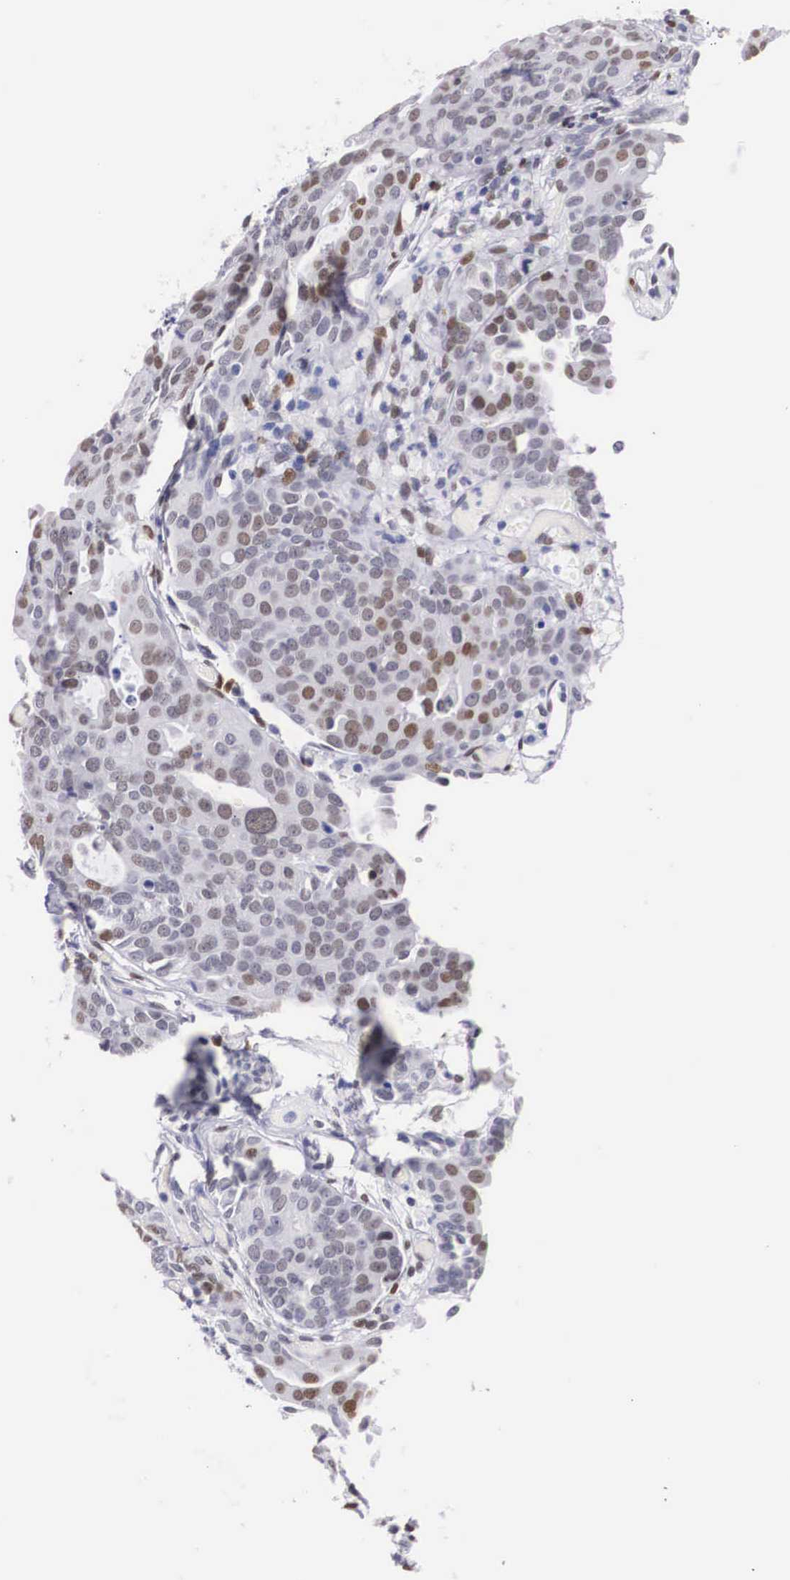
{"staining": {"intensity": "moderate", "quantity": "25%-75%", "location": "nuclear"}, "tissue": "urothelial cancer", "cell_type": "Tumor cells", "image_type": "cancer", "snomed": [{"axis": "morphology", "description": "Urothelial carcinoma, High grade"}, {"axis": "topography", "description": "Urinary bladder"}], "caption": "IHC photomicrograph of neoplastic tissue: urothelial carcinoma (high-grade) stained using immunohistochemistry displays medium levels of moderate protein expression localized specifically in the nuclear of tumor cells, appearing as a nuclear brown color.", "gene": "KHDRBS3", "patient": {"sex": "male", "age": 78}}